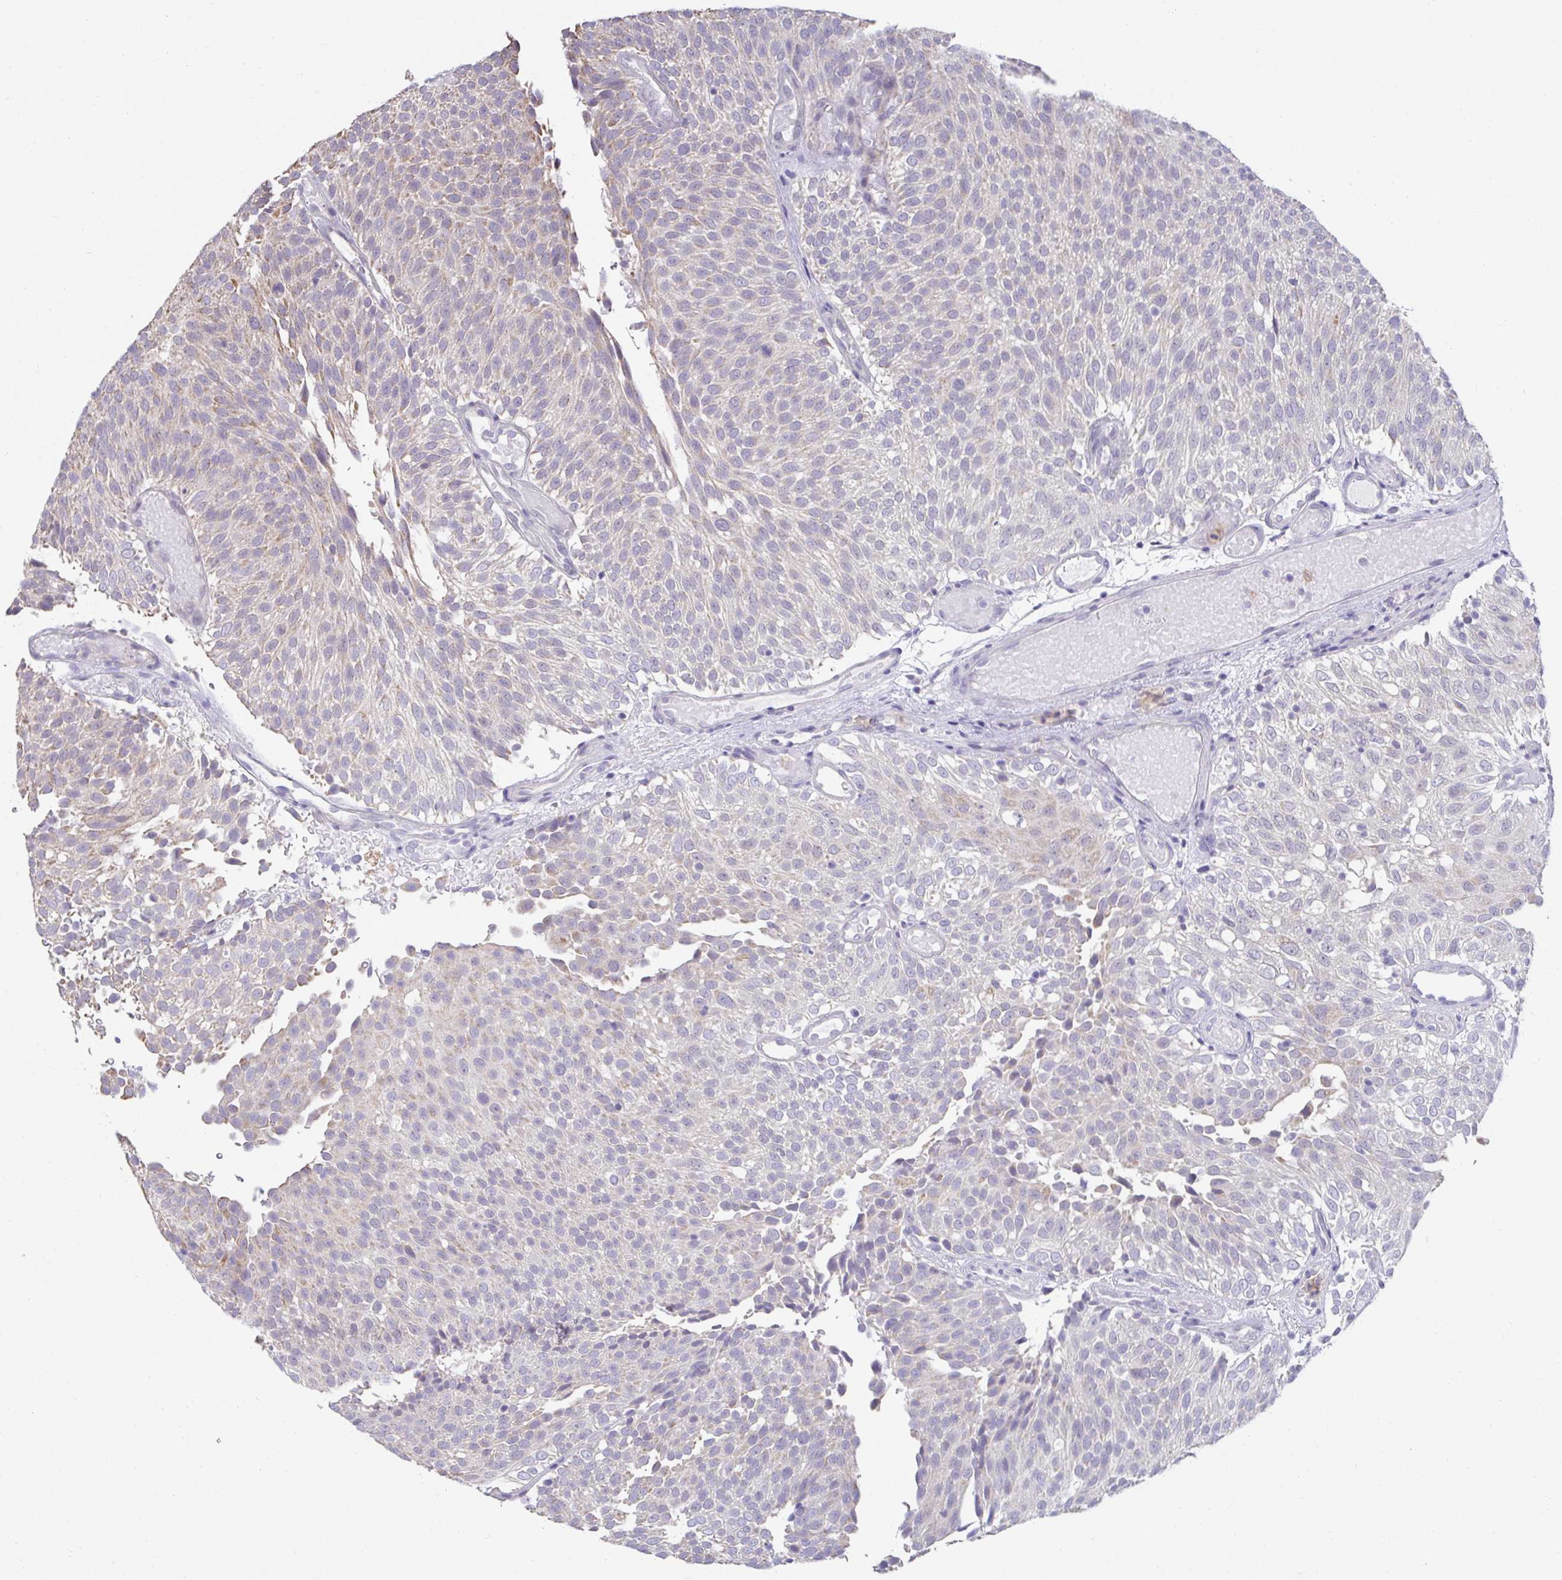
{"staining": {"intensity": "negative", "quantity": "none", "location": "none"}, "tissue": "urothelial cancer", "cell_type": "Tumor cells", "image_type": "cancer", "snomed": [{"axis": "morphology", "description": "Urothelial carcinoma, Low grade"}, {"axis": "topography", "description": "Urinary bladder"}], "caption": "Tumor cells are negative for brown protein staining in urothelial cancer.", "gene": "CXCR1", "patient": {"sex": "male", "age": 78}}